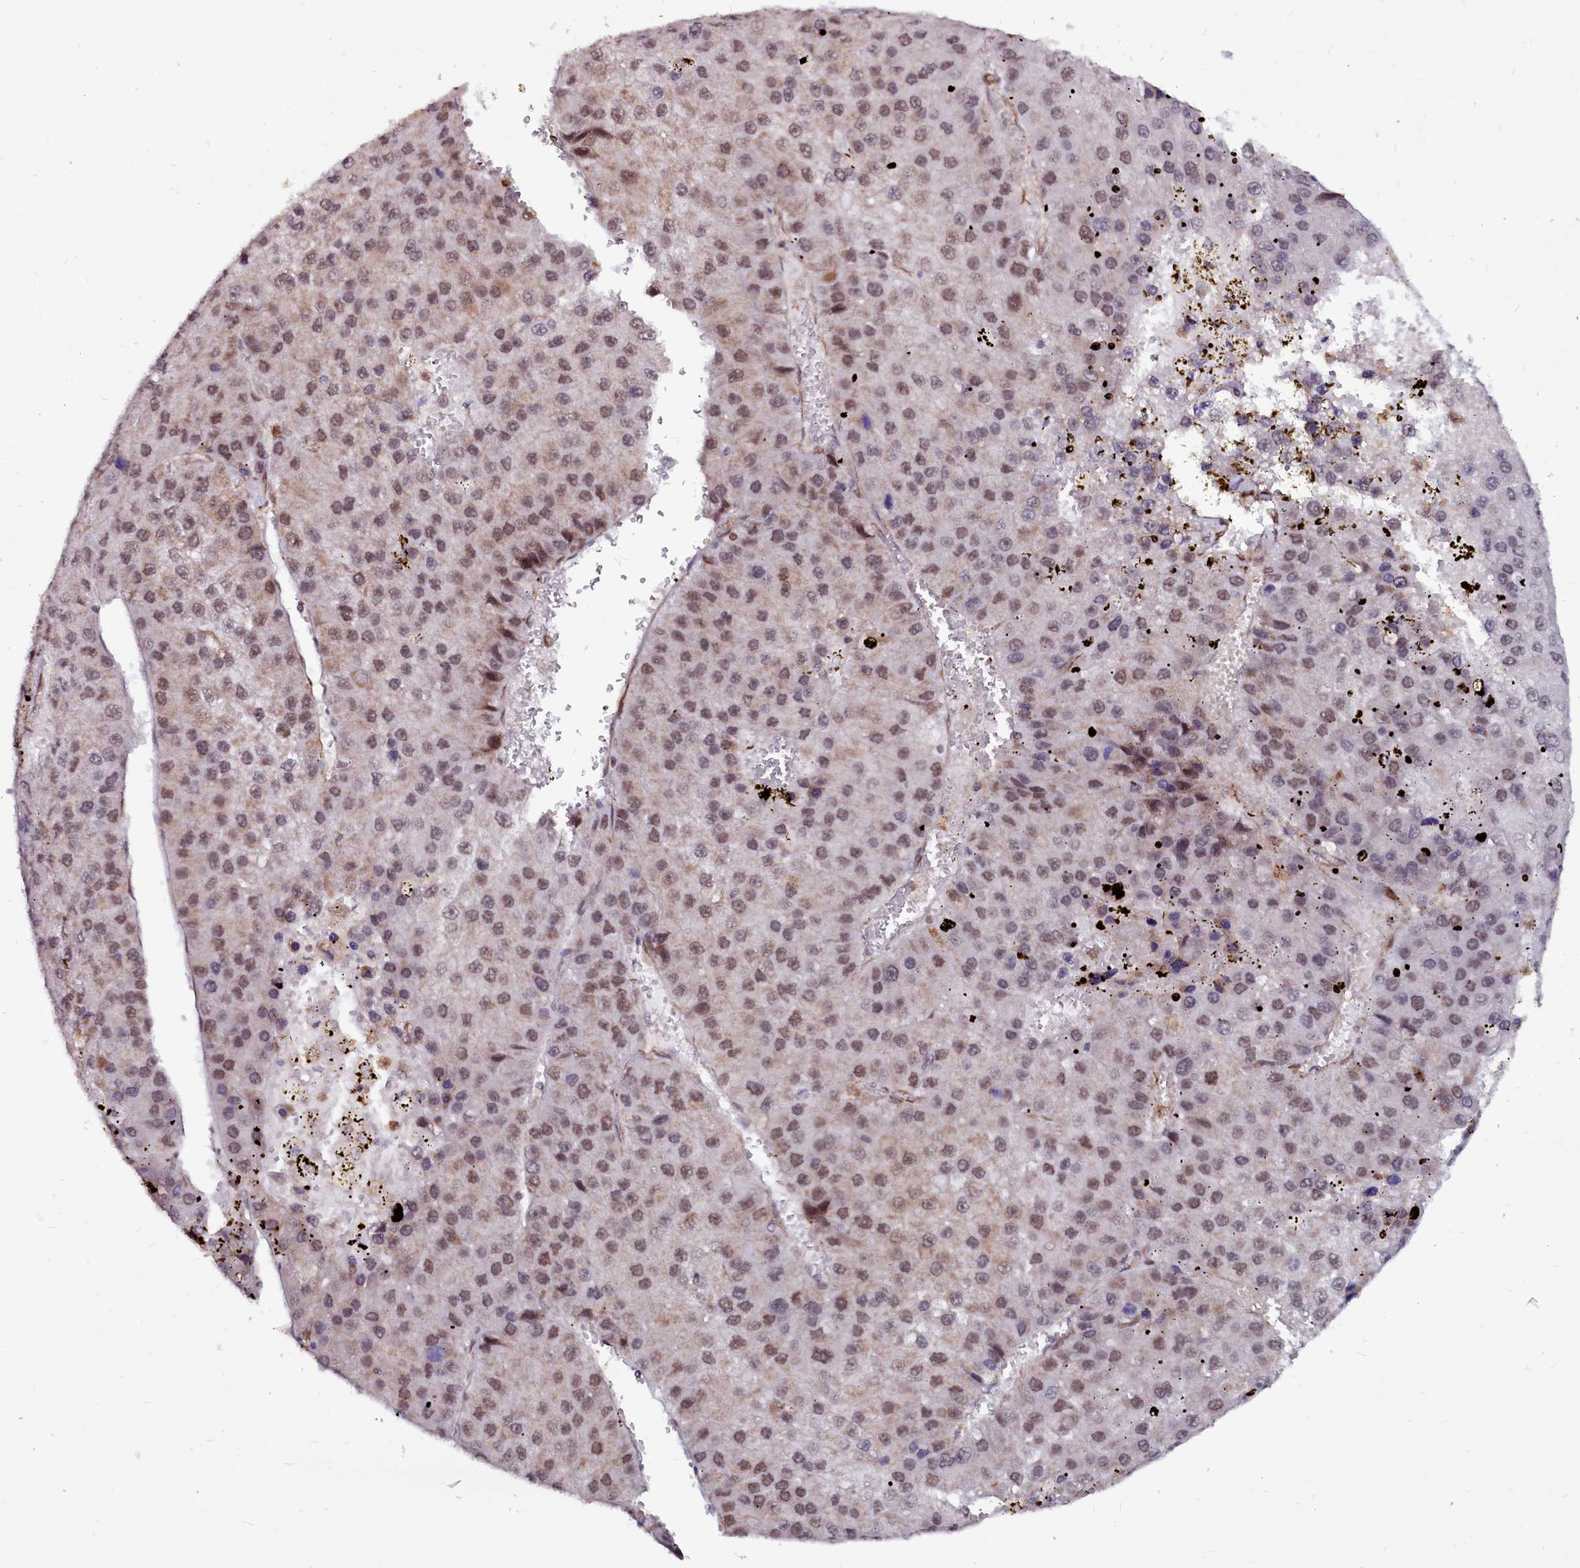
{"staining": {"intensity": "weak", "quantity": ">75%", "location": "nuclear"}, "tissue": "liver cancer", "cell_type": "Tumor cells", "image_type": "cancer", "snomed": [{"axis": "morphology", "description": "Carcinoma, Hepatocellular, NOS"}, {"axis": "topography", "description": "Liver"}], "caption": "Weak nuclear protein expression is identified in about >75% of tumor cells in liver cancer (hepatocellular carcinoma).", "gene": "CLK3", "patient": {"sex": "female", "age": 73}}